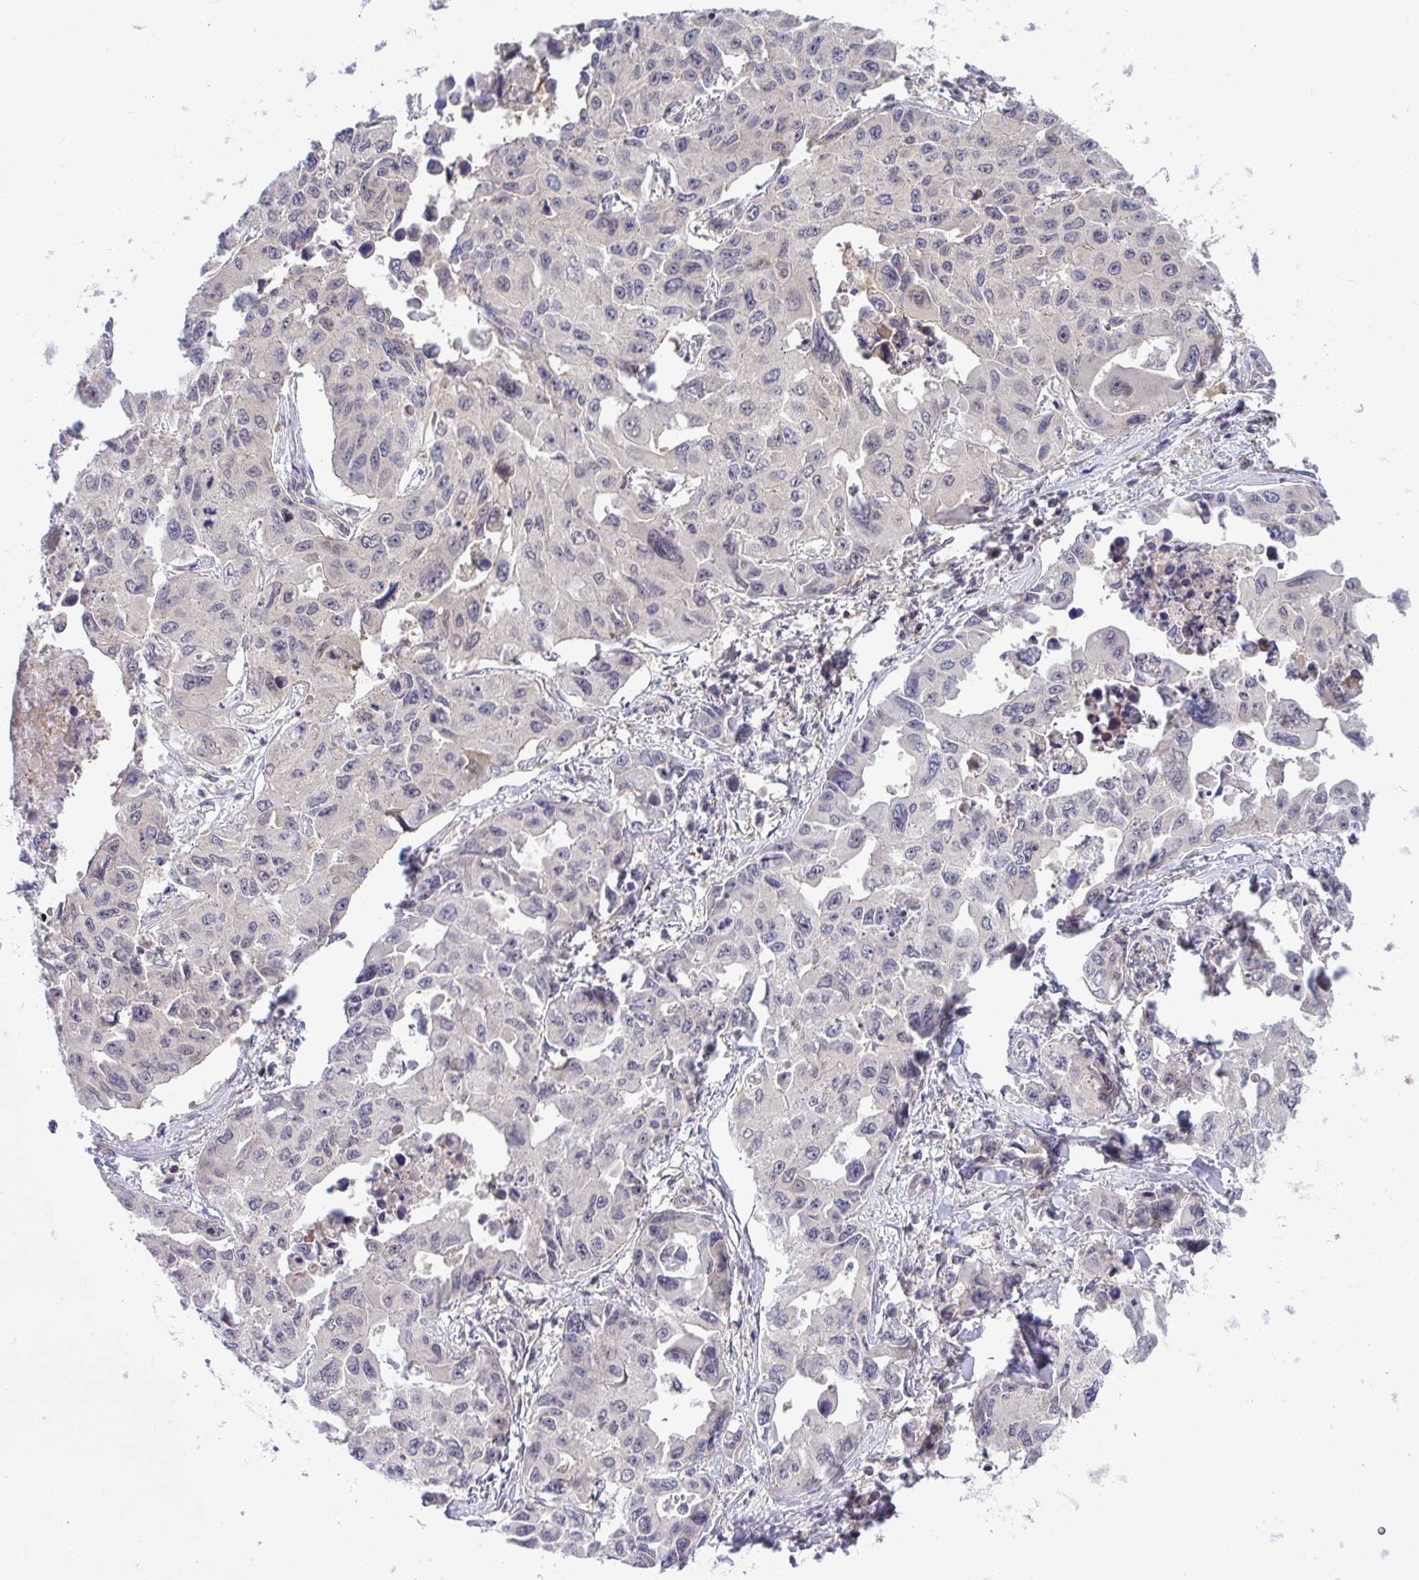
{"staining": {"intensity": "negative", "quantity": "none", "location": "none"}, "tissue": "lung cancer", "cell_type": "Tumor cells", "image_type": "cancer", "snomed": [{"axis": "morphology", "description": "Adenocarcinoma, NOS"}, {"axis": "topography", "description": "Lung"}], "caption": "IHC micrograph of adenocarcinoma (lung) stained for a protein (brown), which shows no expression in tumor cells.", "gene": "HDHD2", "patient": {"sex": "male", "age": 64}}